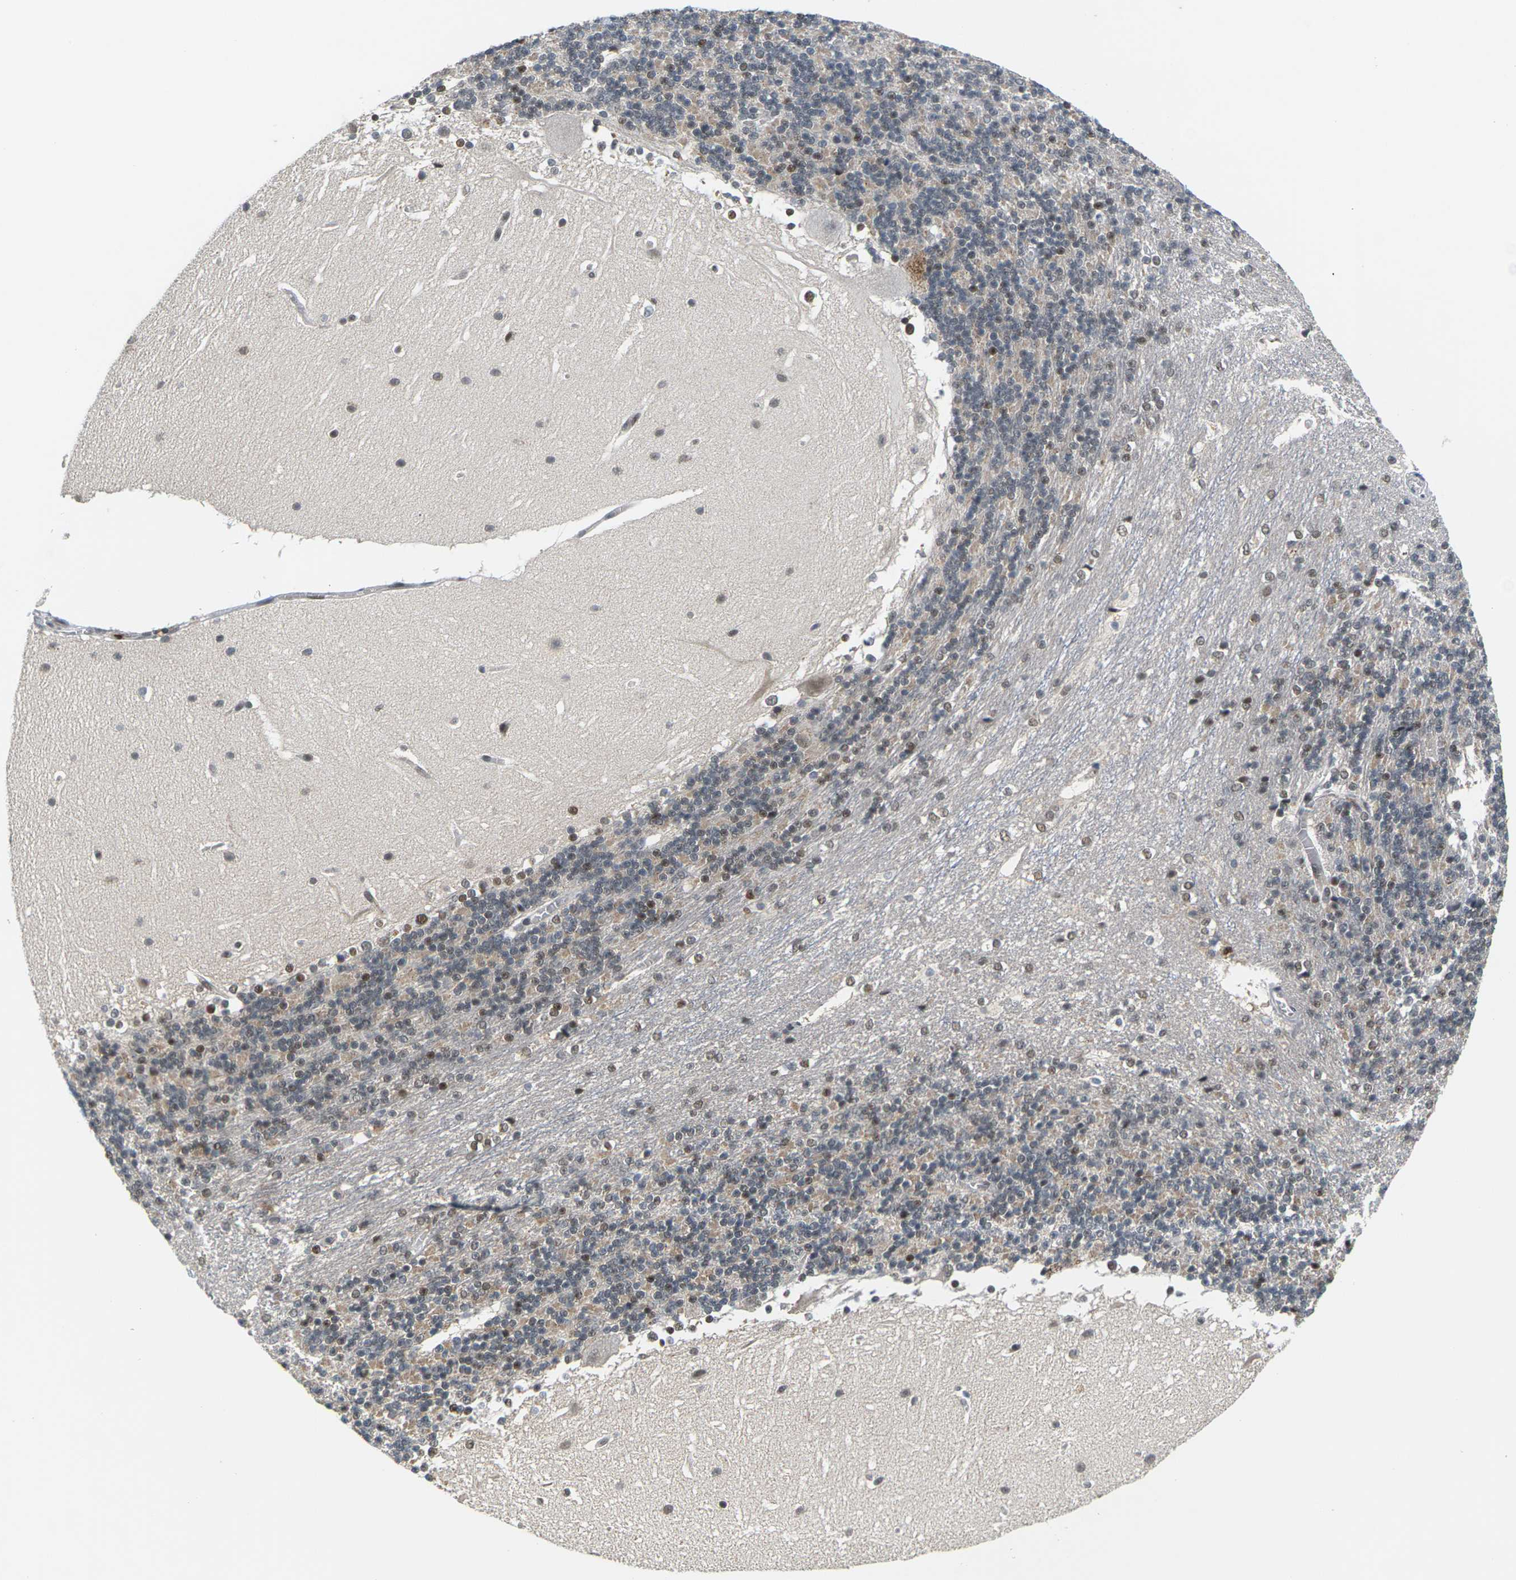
{"staining": {"intensity": "moderate", "quantity": "25%-75%", "location": "nuclear"}, "tissue": "cerebellum", "cell_type": "Cells in granular layer", "image_type": "normal", "snomed": [{"axis": "morphology", "description": "Normal tissue, NOS"}, {"axis": "topography", "description": "Cerebellum"}], "caption": "DAB immunohistochemical staining of normal human cerebellum shows moderate nuclear protein expression in approximately 25%-75% of cells in granular layer. The protein is shown in brown color, while the nuclei are stained blue.", "gene": "NELFA", "patient": {"sex": "female", "age": 19}}